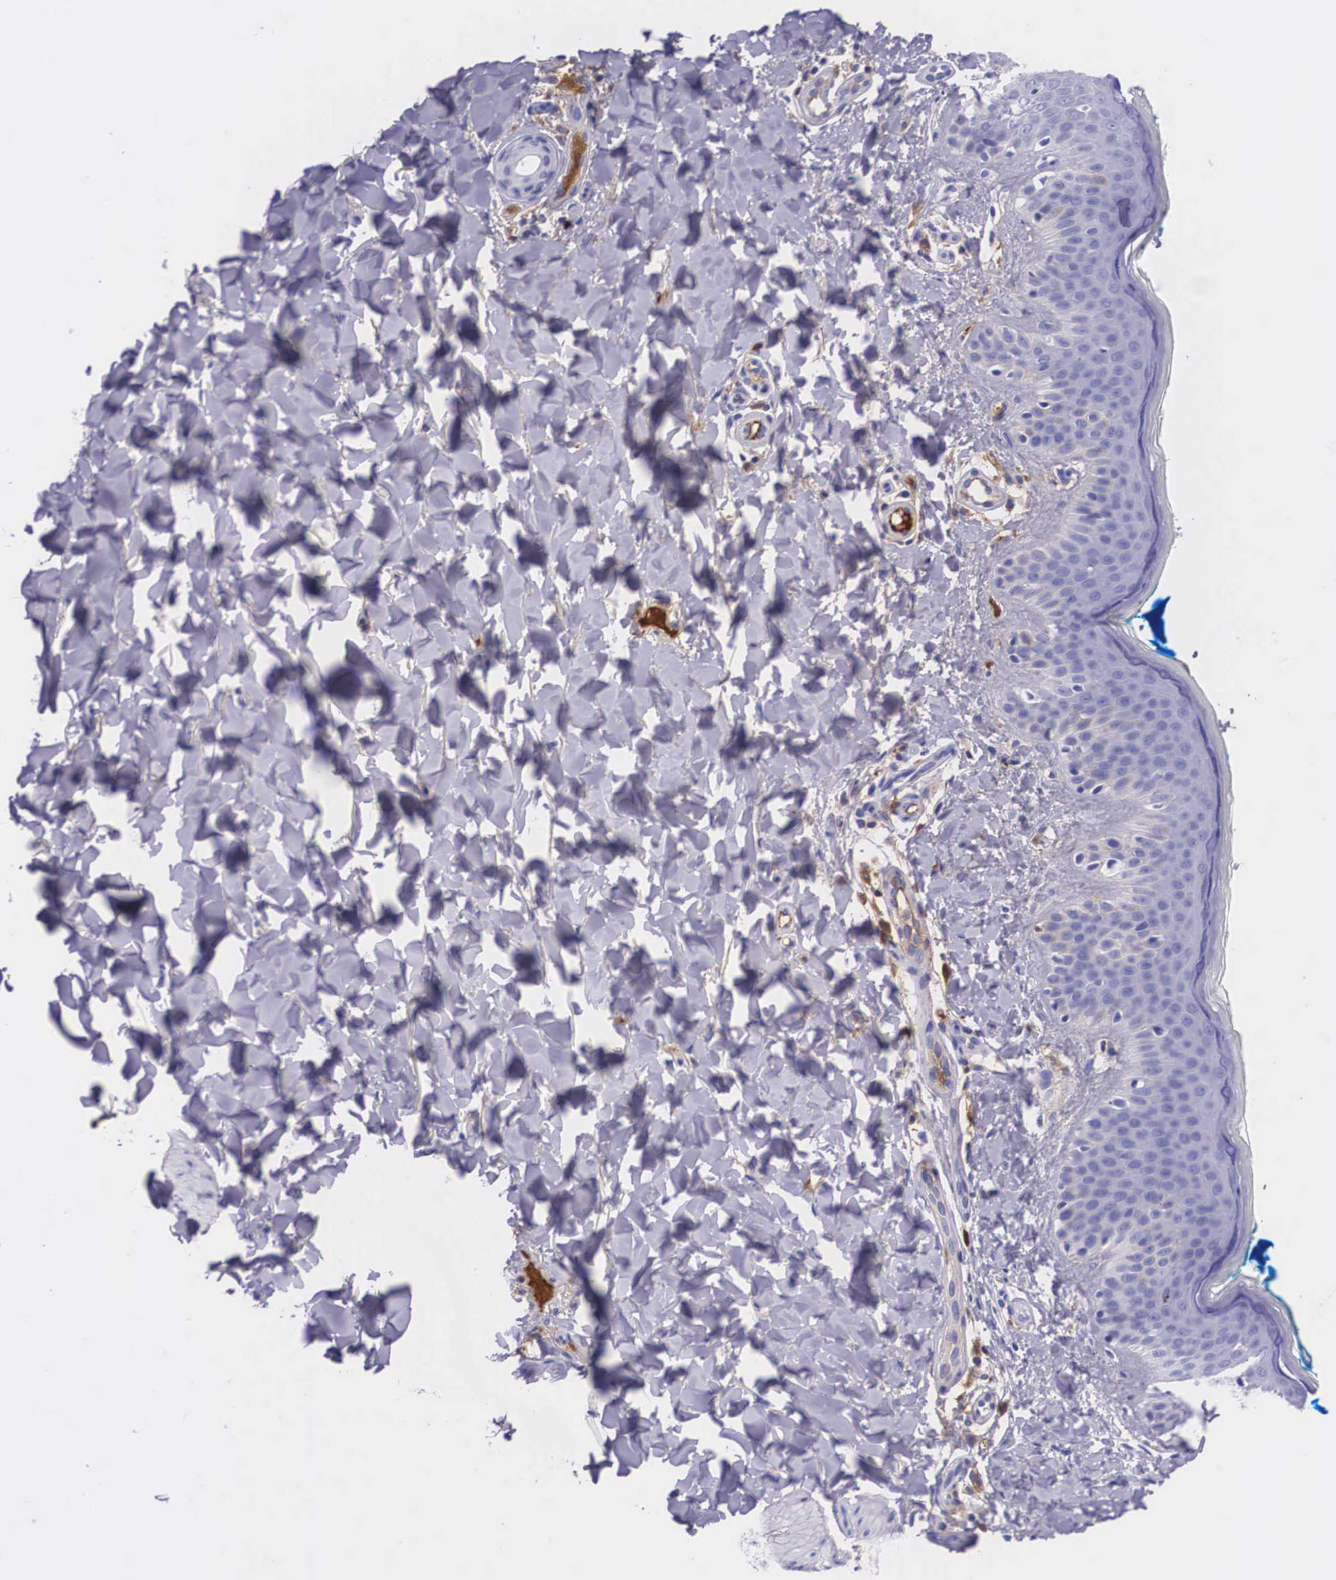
{"staining": {"intensity": "negative", "quantity": "none", "location": "none"}, "tissue": "skin", "cell_type": "Fibroblasts", "image_type": "normal", "snomed": [{"axis": "morphology", "description": "Normal tissue, NOS"}, {"axis": "topography", "description": "Skin"}], "caption": "High power microscopy histopathology image of an immunohistochemistry (IHC) photomicrograph of normal skin, revealing no significant staining in fibroblasts.", "gene": "PLG", "patient": {"sex": "female", "age": 17}}